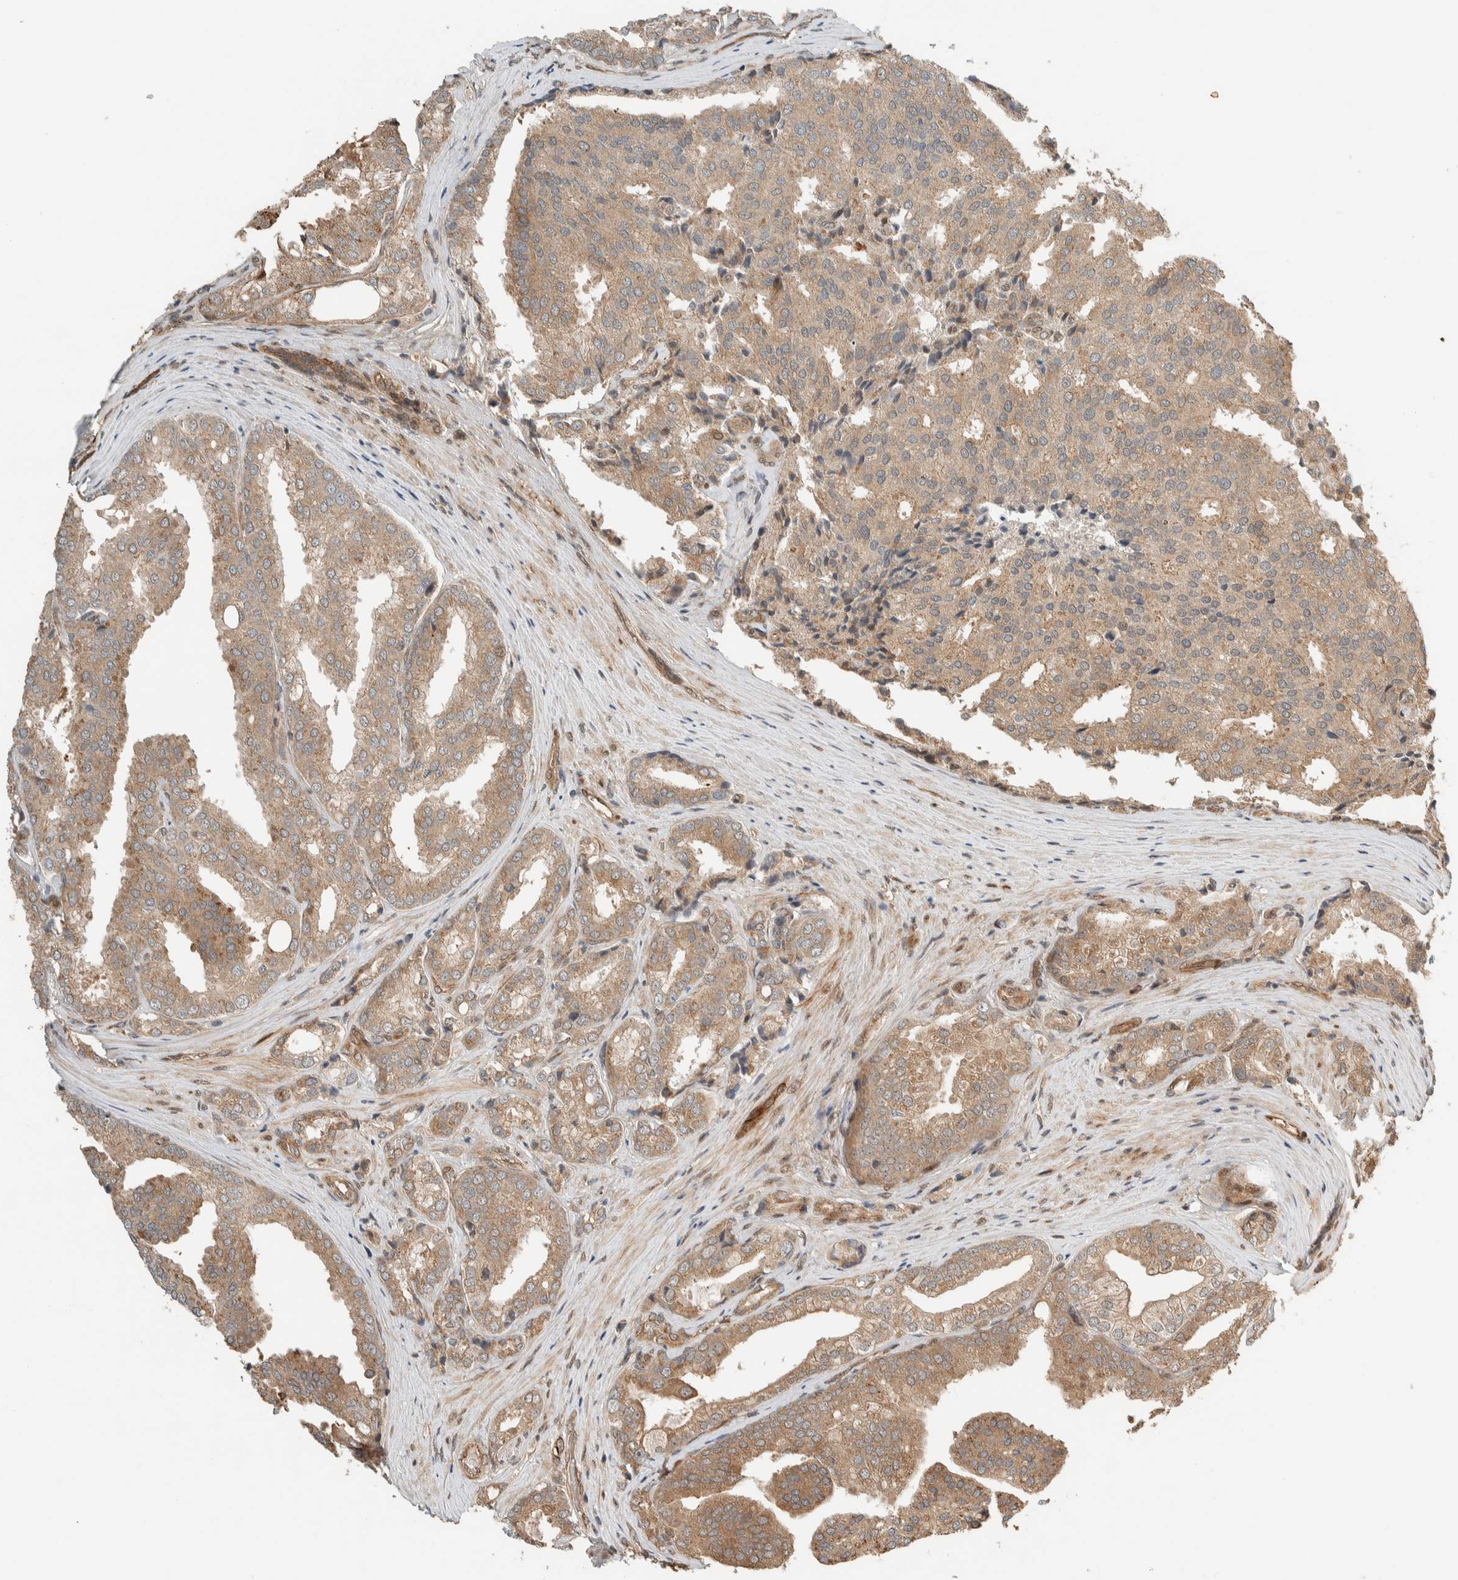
{"staining": {"intensity": "weak", "quantity": ">75%", "location": "cytoplasmic/membranous"}, "tissue": "prostate cancer", "cell_type": "Tumor cells", "image_type": "cancer", "snomed": [{"axis": "morphology", "description": "Adenocarcinoma, High grade"}, {"axis": "topography", "description": "Prostate"}], "caption": "Protein staining of prostate cancer tissue reveals weak cytoplasmic/membranous staining in approximately >75% of tumor cells.", "gene": "STXBP4", "patient": {"sex": "male", "age": 50}}